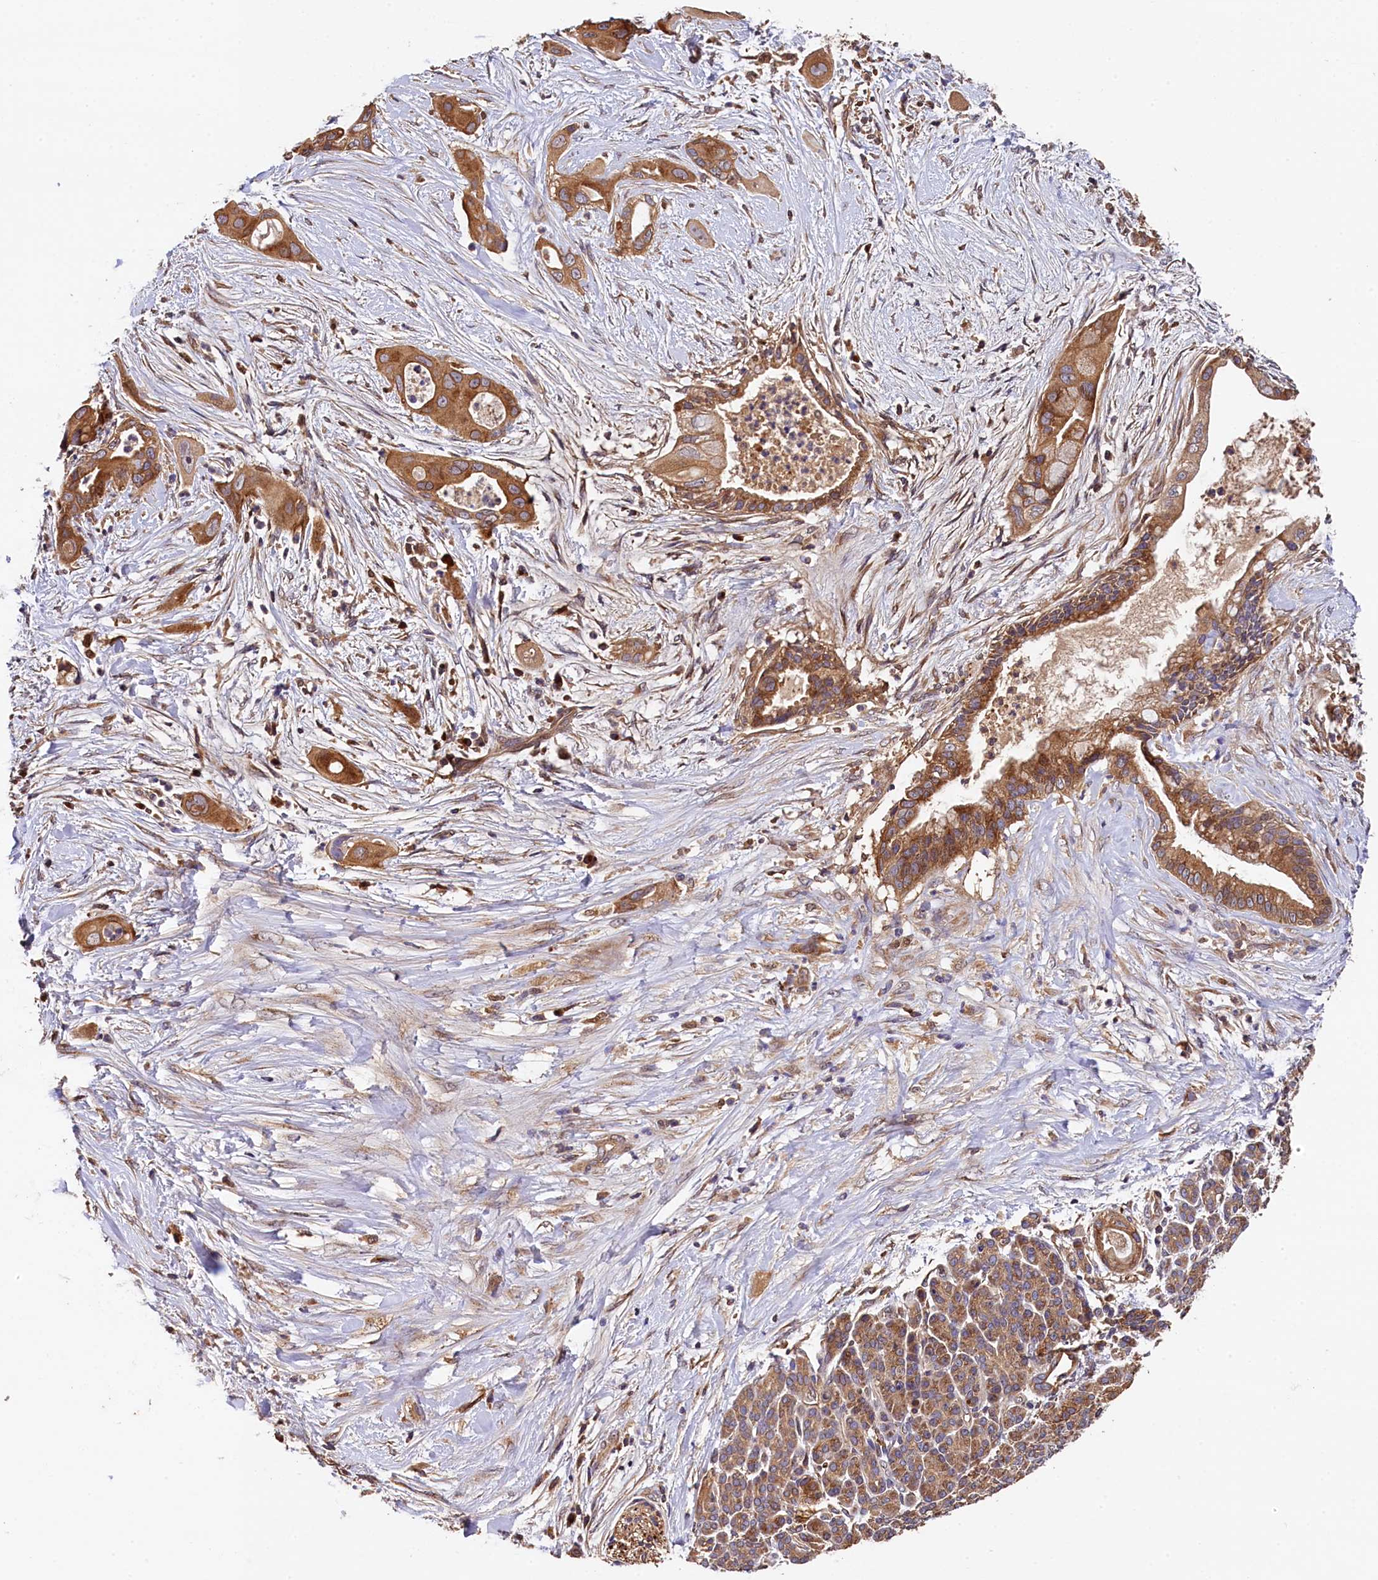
{"staining": {"intensity": "moderate", "quantity": ">75%", "location": "cytoplasmic/membranous"}, "tissue": "pancreatic cancer", "cell_type": "Tumor cells", "image_type": "cancer", "snomed": [{"axis": "morphology", "description": "Adenocarcinoma, NOS"}, {"axis": "topography", "description": "Pancreas"}], "caption": "Protein analysis of adenocarcinoma (pancreatic) tissue exhibits moderate cytoplasmic/membranous expression in approximately >75% of tumor cells. Nuclei are stained in blue.", "gene": "KLC2", "patient": {"sex": "male", "age": 59}}